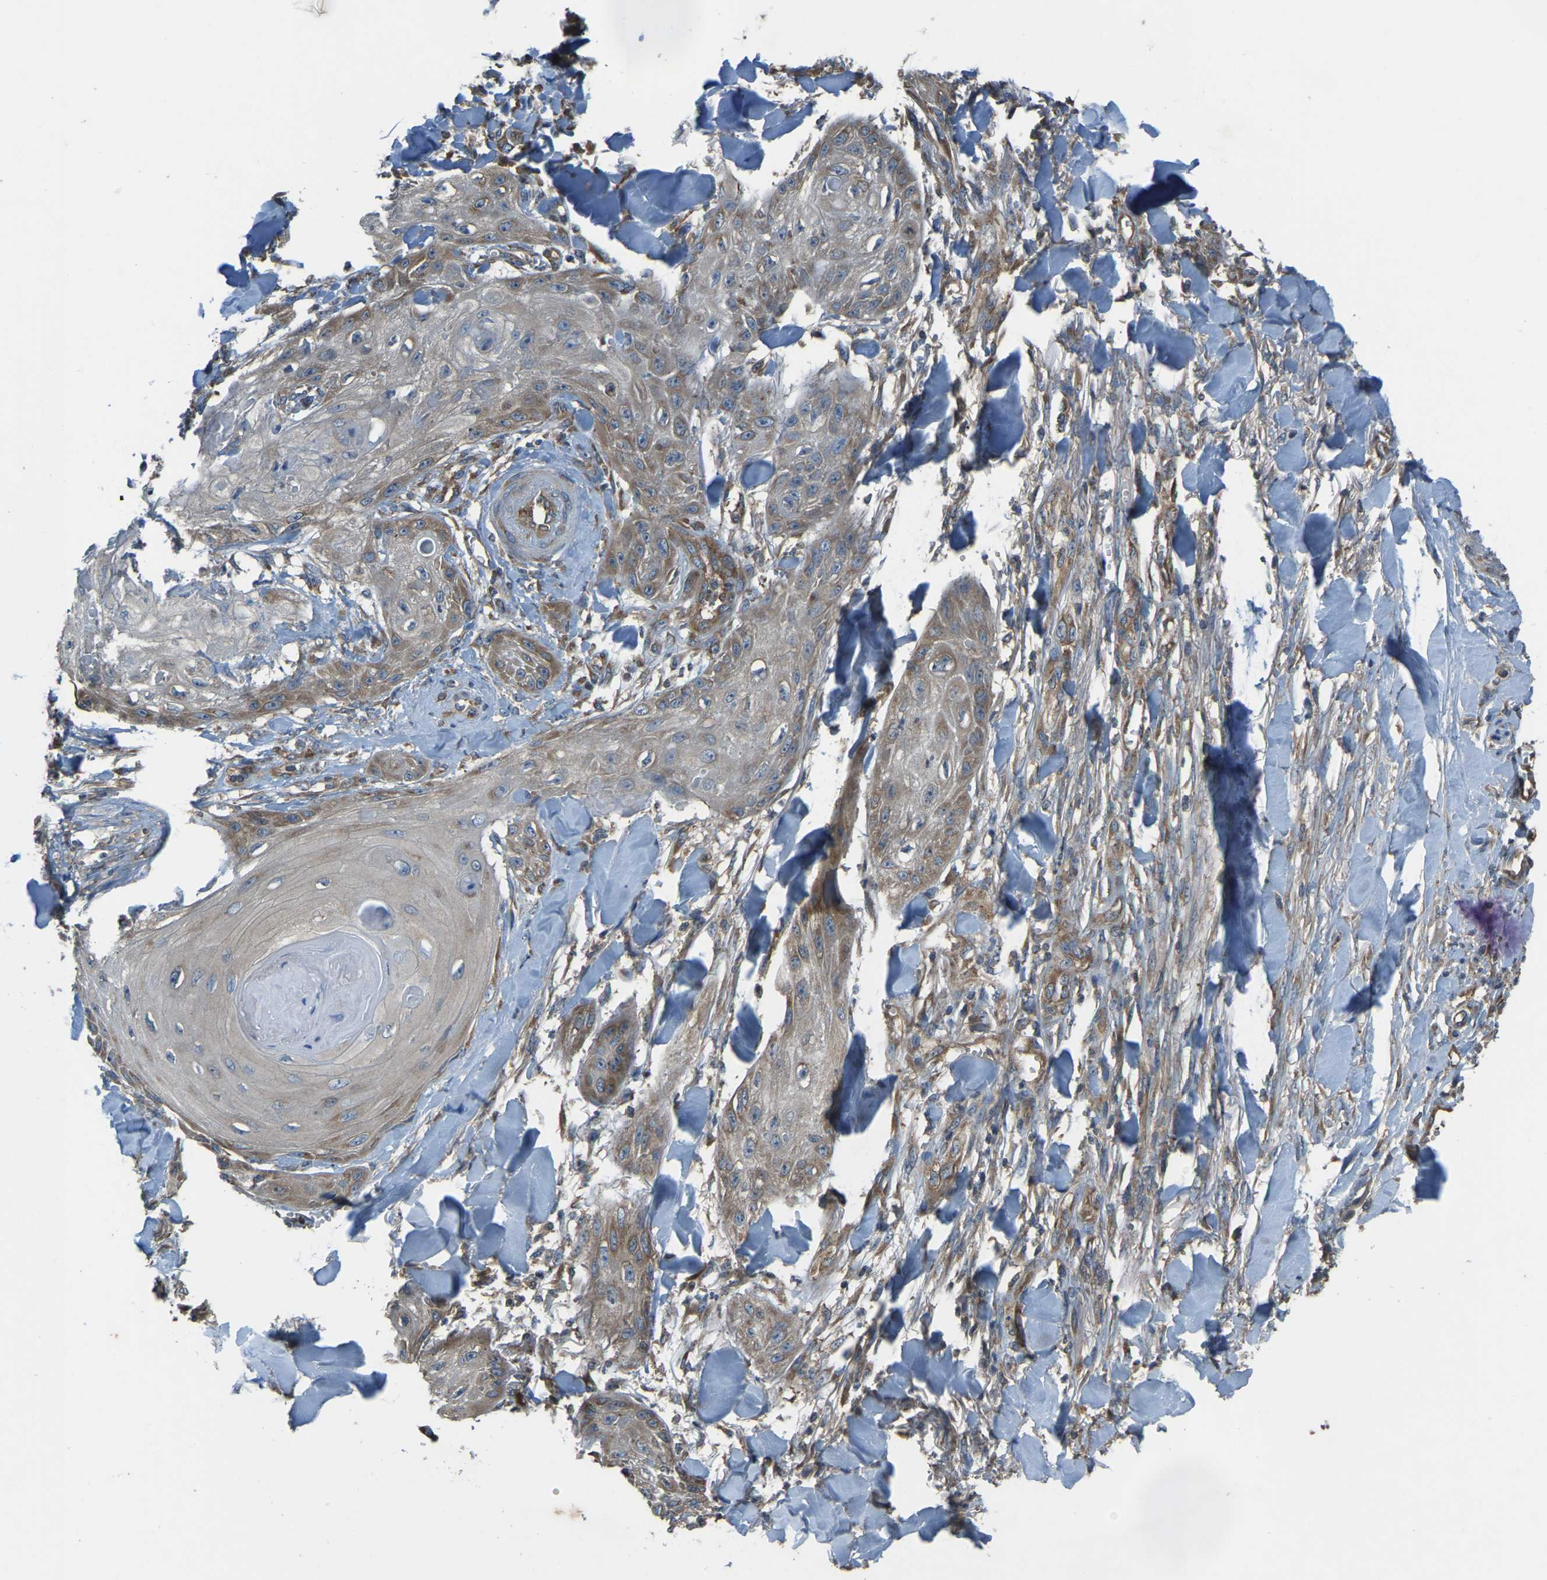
{"staining": {"intensity": "moderate", "quantity": ">75%", "location": "cytoplasmic/membranous"}, "tissue": "skin cancer", "cell_type": "Tumor cells", "image_type": "cancer", "snomed": [{"axis": "morphology", "description": "Squamous cell carcinoma, NOS"}, {"axis": "topography", "description": "Skin"}], "caption": "A brown stain shows moderate cytoplasmic/membranous expression of a protein in human skin cancer (squamous cell carcinoma) tumor cells.", "gene": "AIMP1", "patient": {"sex": "male", "age": 74}}